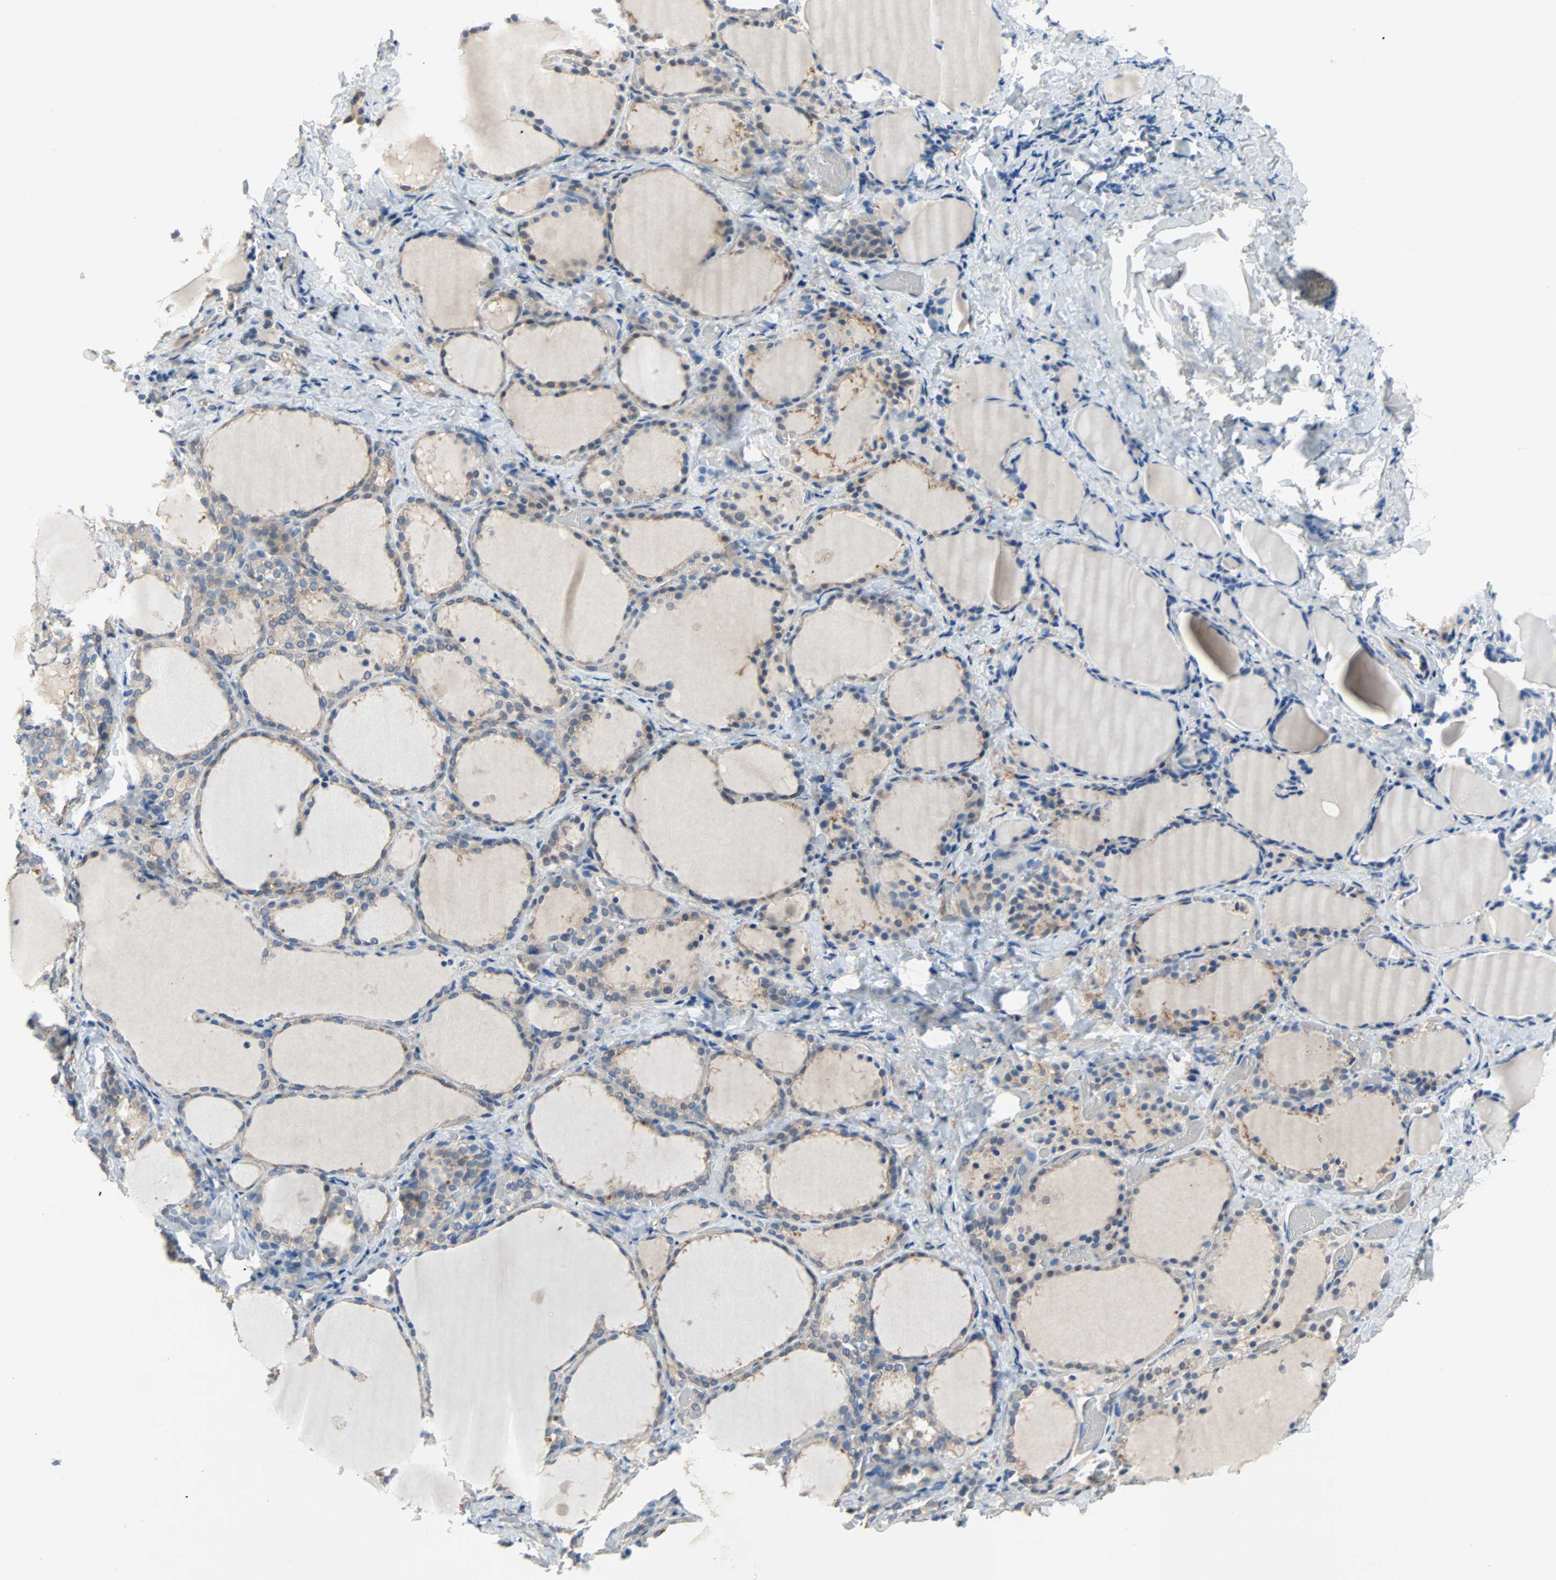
{"staining": {"intensity": "weak", "quantity": ">75%", "location": "cytoplasmic/membranous"}, "tissue": "thyroid gland", "cell_type": "Glandular cells", "image_type": "normal", "snomed": [{"axis": "morphology", "description": "Normal tissue, NOS"}, {"axis": "morphology", "description": "Papillary adenocarcinoma, NOS"}, {"axis": "topography", "description": "Thyroid gland"}], "caption": "Weak cytoplasmic/membranous positivity for a protein is present in about >75% of glandular cells of unremarkable thyroid gland using IHC.", "gene": "TNFRSF12A", "patient": {"sex": "female", "age": 30}}